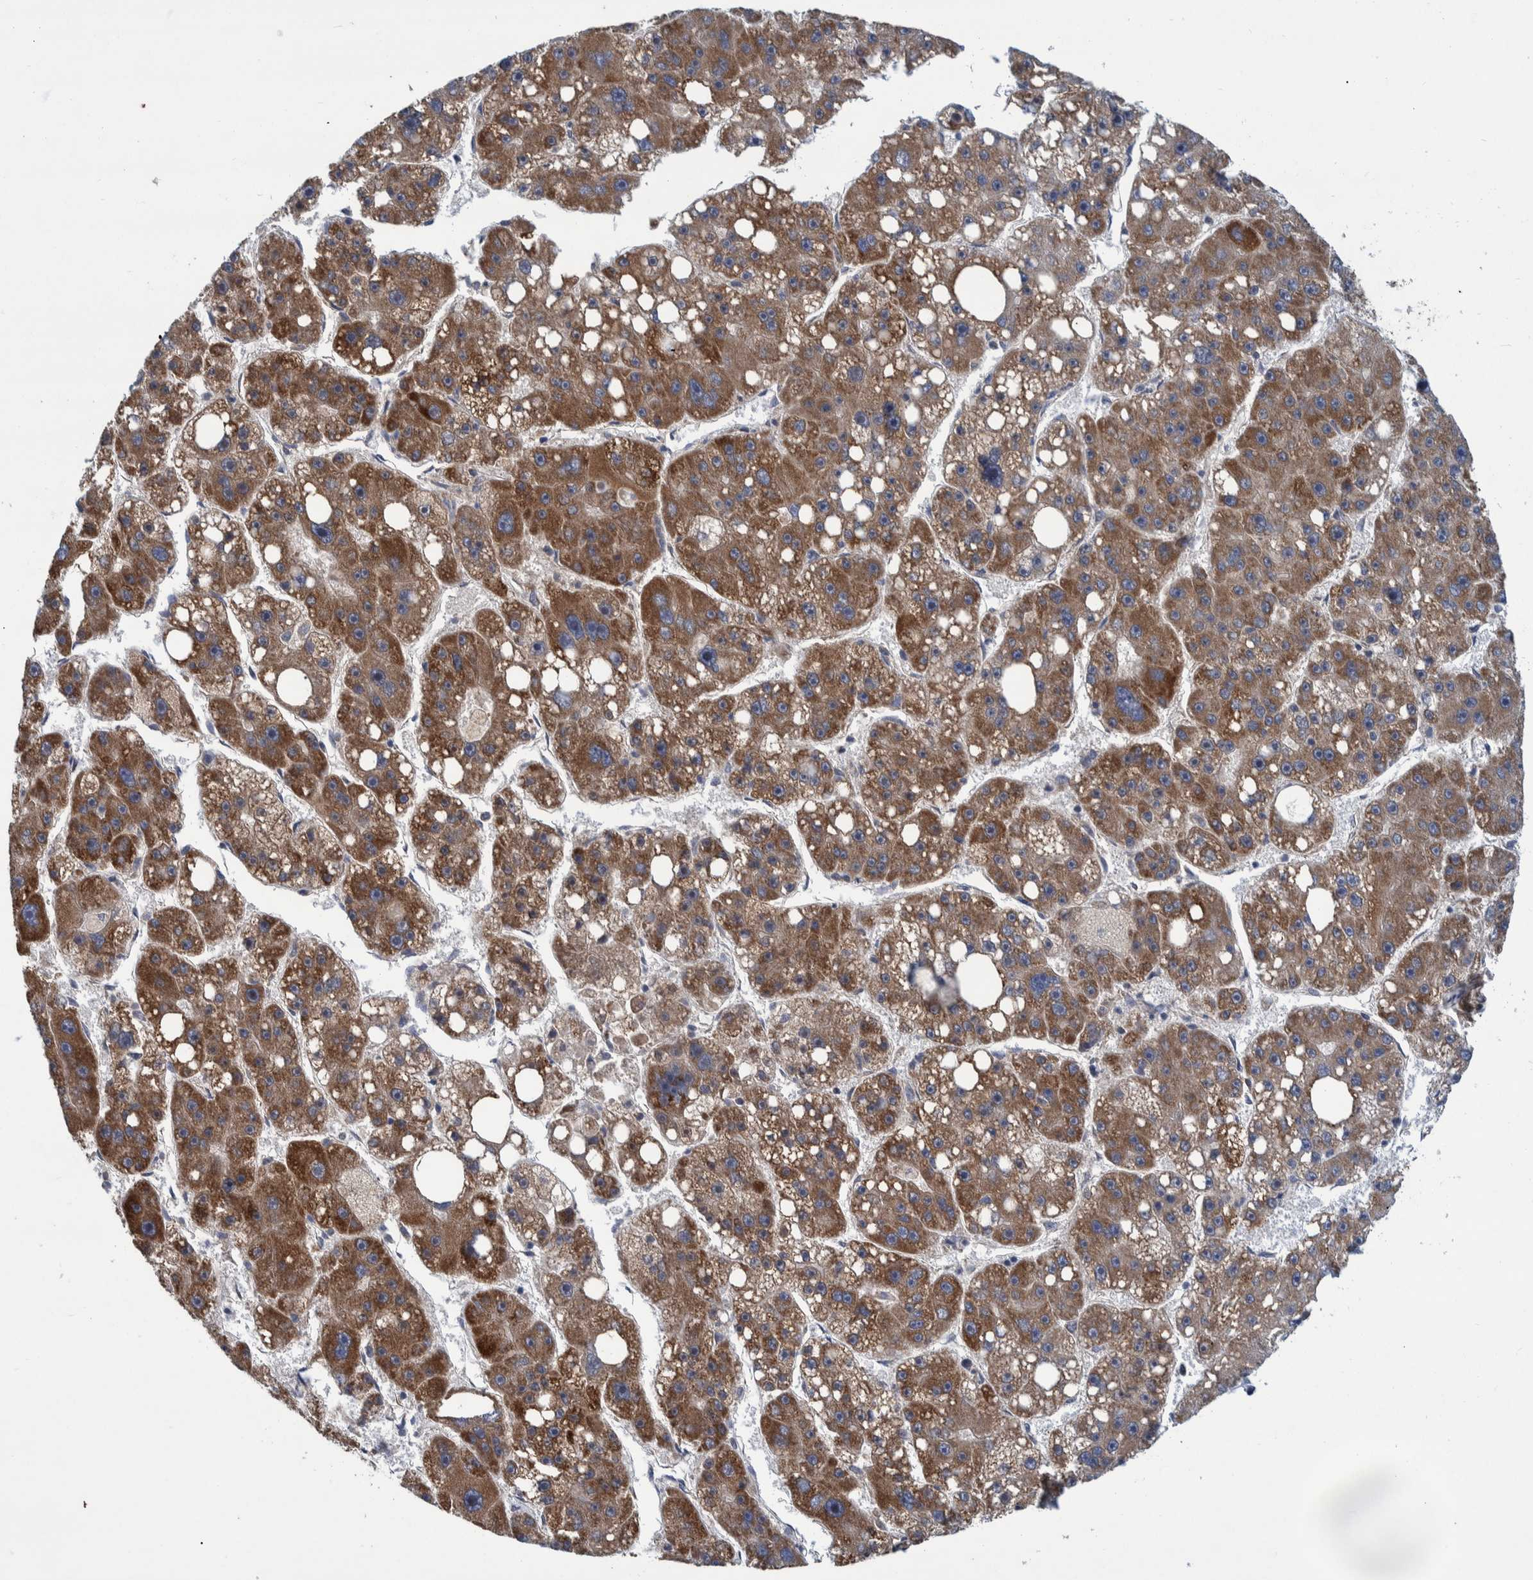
{"staining": {"intensity": "strong", "quantity": ">75%", "location": "cytoplasmic/membranous"}, "tissue": "liver cancer", "cell_type": "Tumor cells", "image_type": "cancer", "snomed": [{"axis": "morphology", "description": "Carcinoma, Hepatocellular, NOS"}, {"axis": "topography", "description": "Liver"}], "caption": "Liver hepatocellular carcinoma tissue displays strong cytoplasmic/membranous positivity in about >75% of tumor cells", "gene": "MRPS7", "patient": {"sex": "female", "age": 61}}